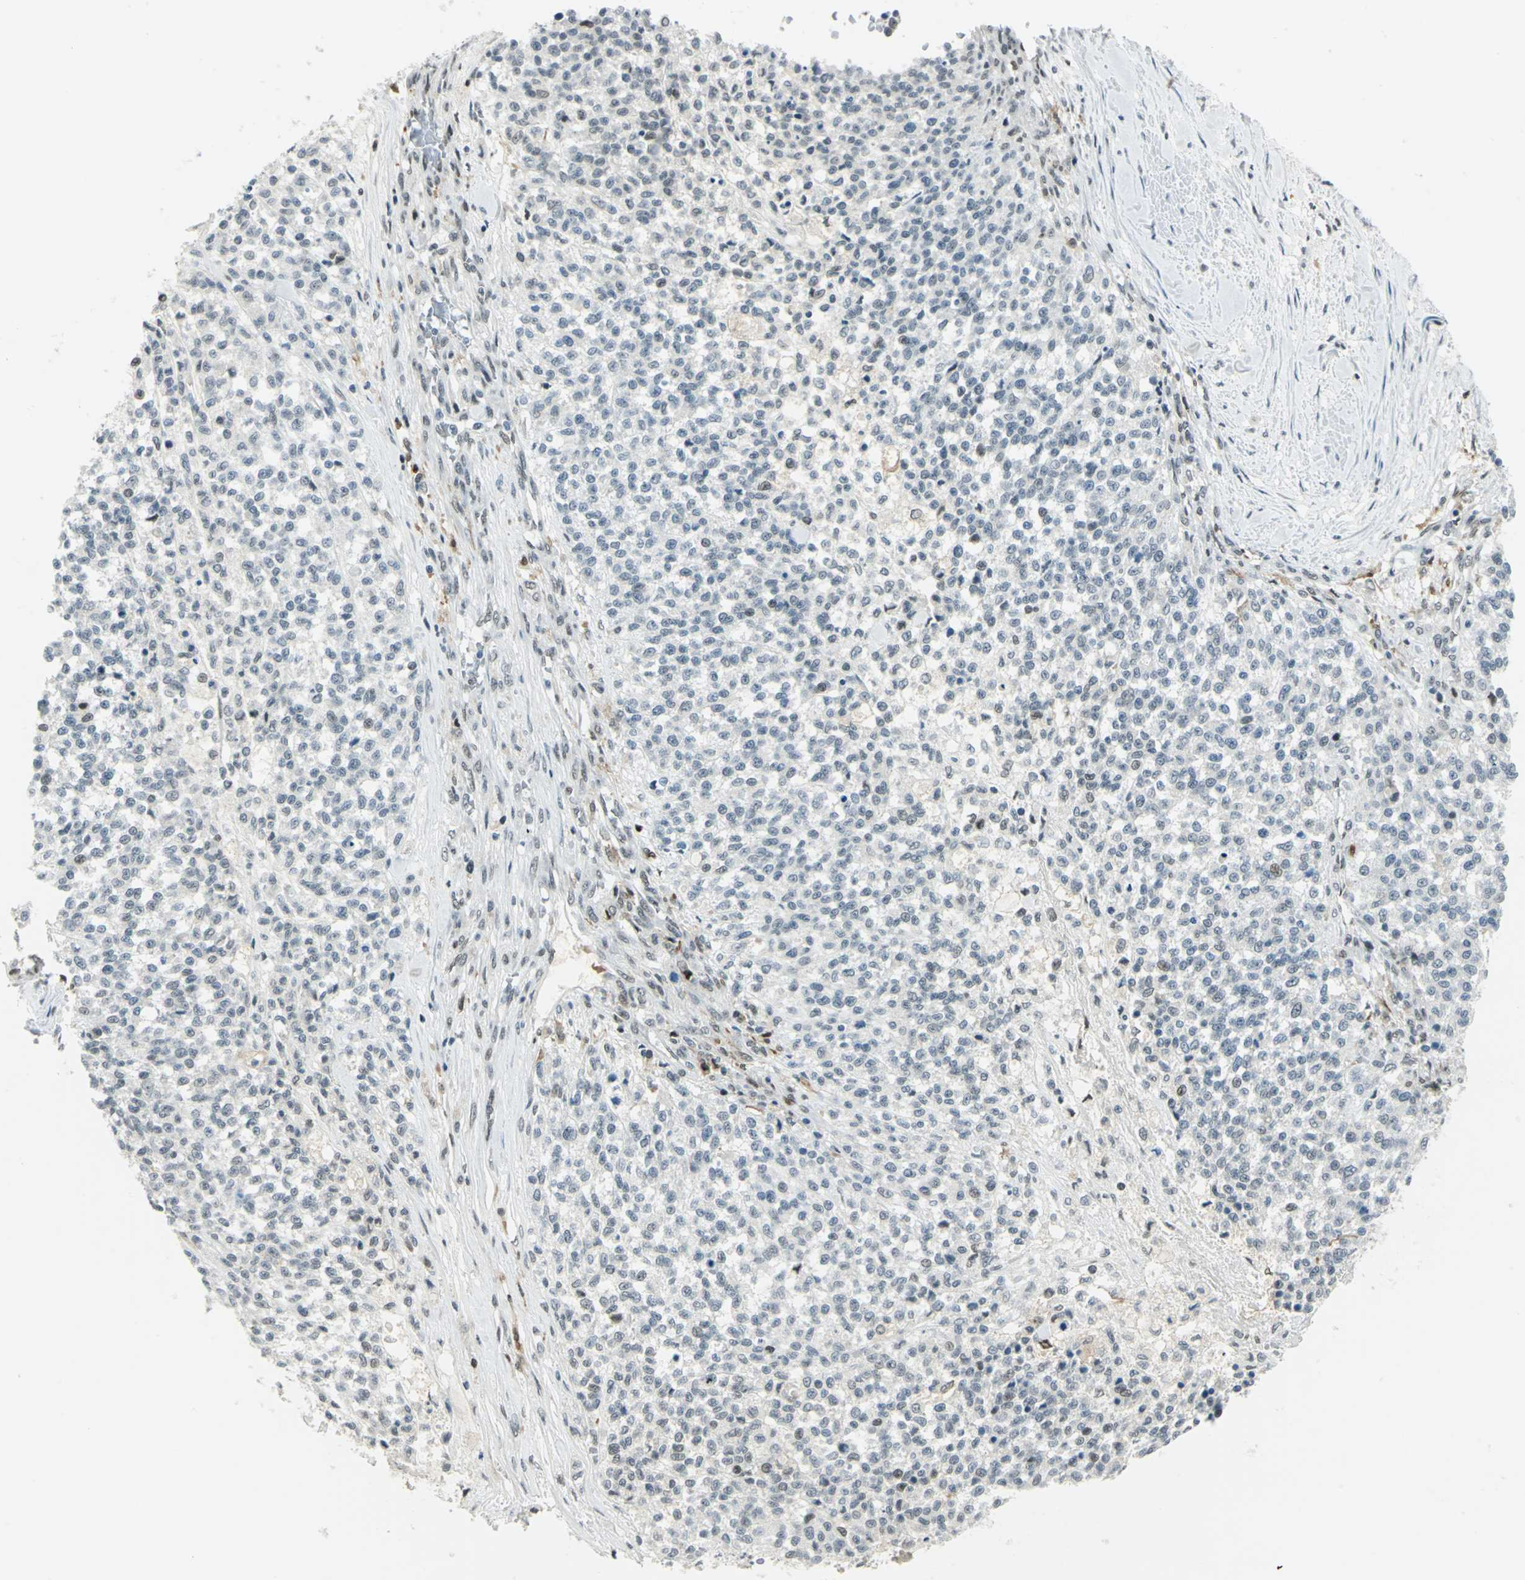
{"staining": {"intensity": "negative", "quantity": "none", "location": "none"}, "tissue": "testis cancer", "cell_type": "Tumor cells", "image_type": "cancer", "snomed": [{"axis": "morphology", "description": "Seminoma, NOS"}, {"axis": "topography", "description": "Testis"}], "caption": "High power microscopy image of an IHC image of testis cancer (seminoma), revealing no significant expression in tumor cells. (Stains: DAB (3,3'-diaminobenzidine) immunohistochemistry with hematoxylin counter stain, Microscopy: brightfield microscopy at high magnification).", "gene": "MTMR10", "patient": {"sex": "male", "age": 59}}